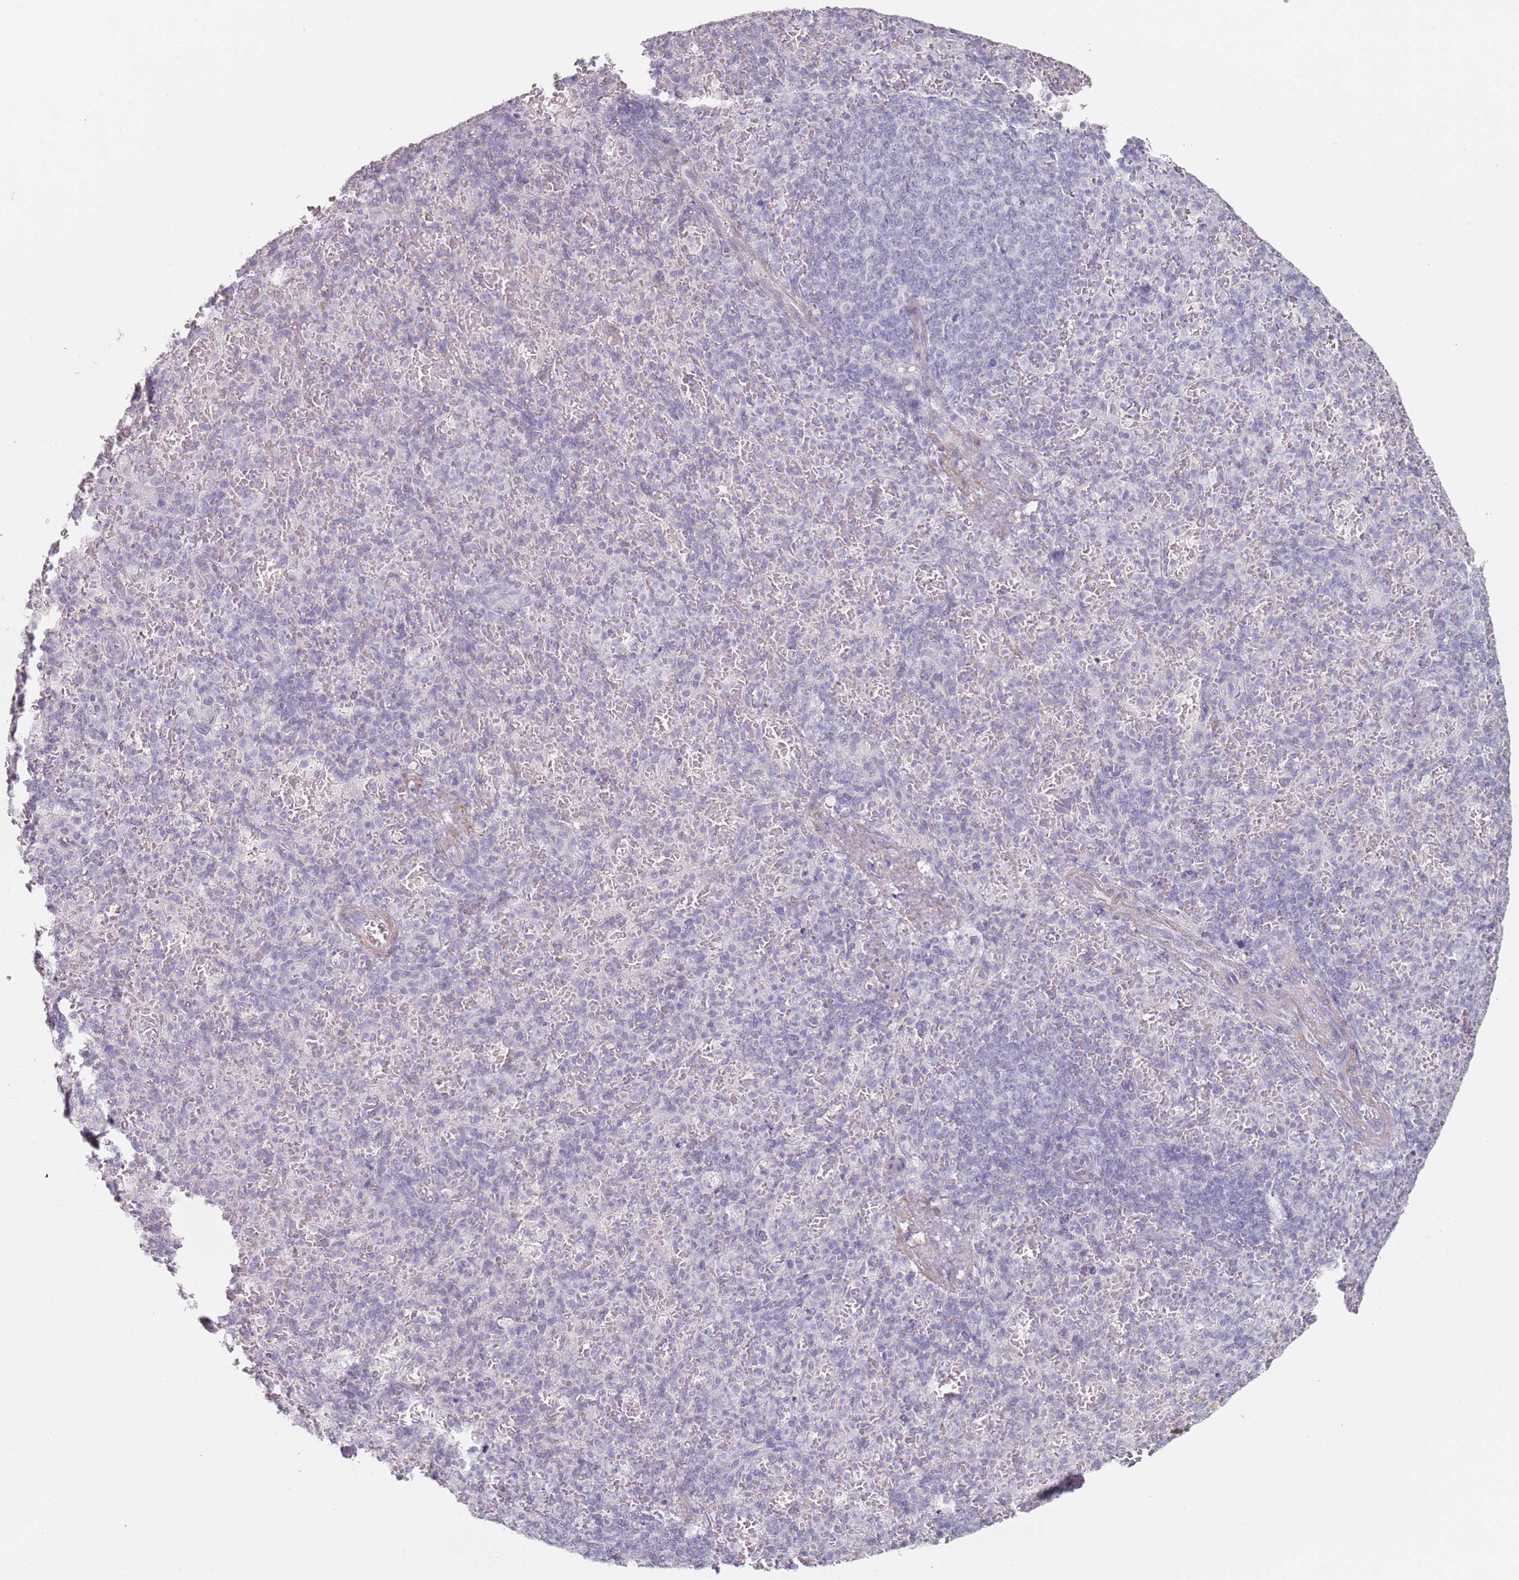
{"staining": {"intensity": "negative", "quantity": "none", "location": "none"}, "tissue": "spleen", "cell_type": "Cells in red pulp", "image_type": "normal", "snomed": [{"axis": "morphology", "description": "Normal tissue, NOS"}, {"axis": "topography", "description": "Spleen"}], "caption": "The IHC histopathology image has no significant positivity in cells in red pulp of spleen. (DAB immunohistochemistry (IHC), high magnification).", "gene": "DNAH11", "patient": {"sex": "female", "age": 74}}